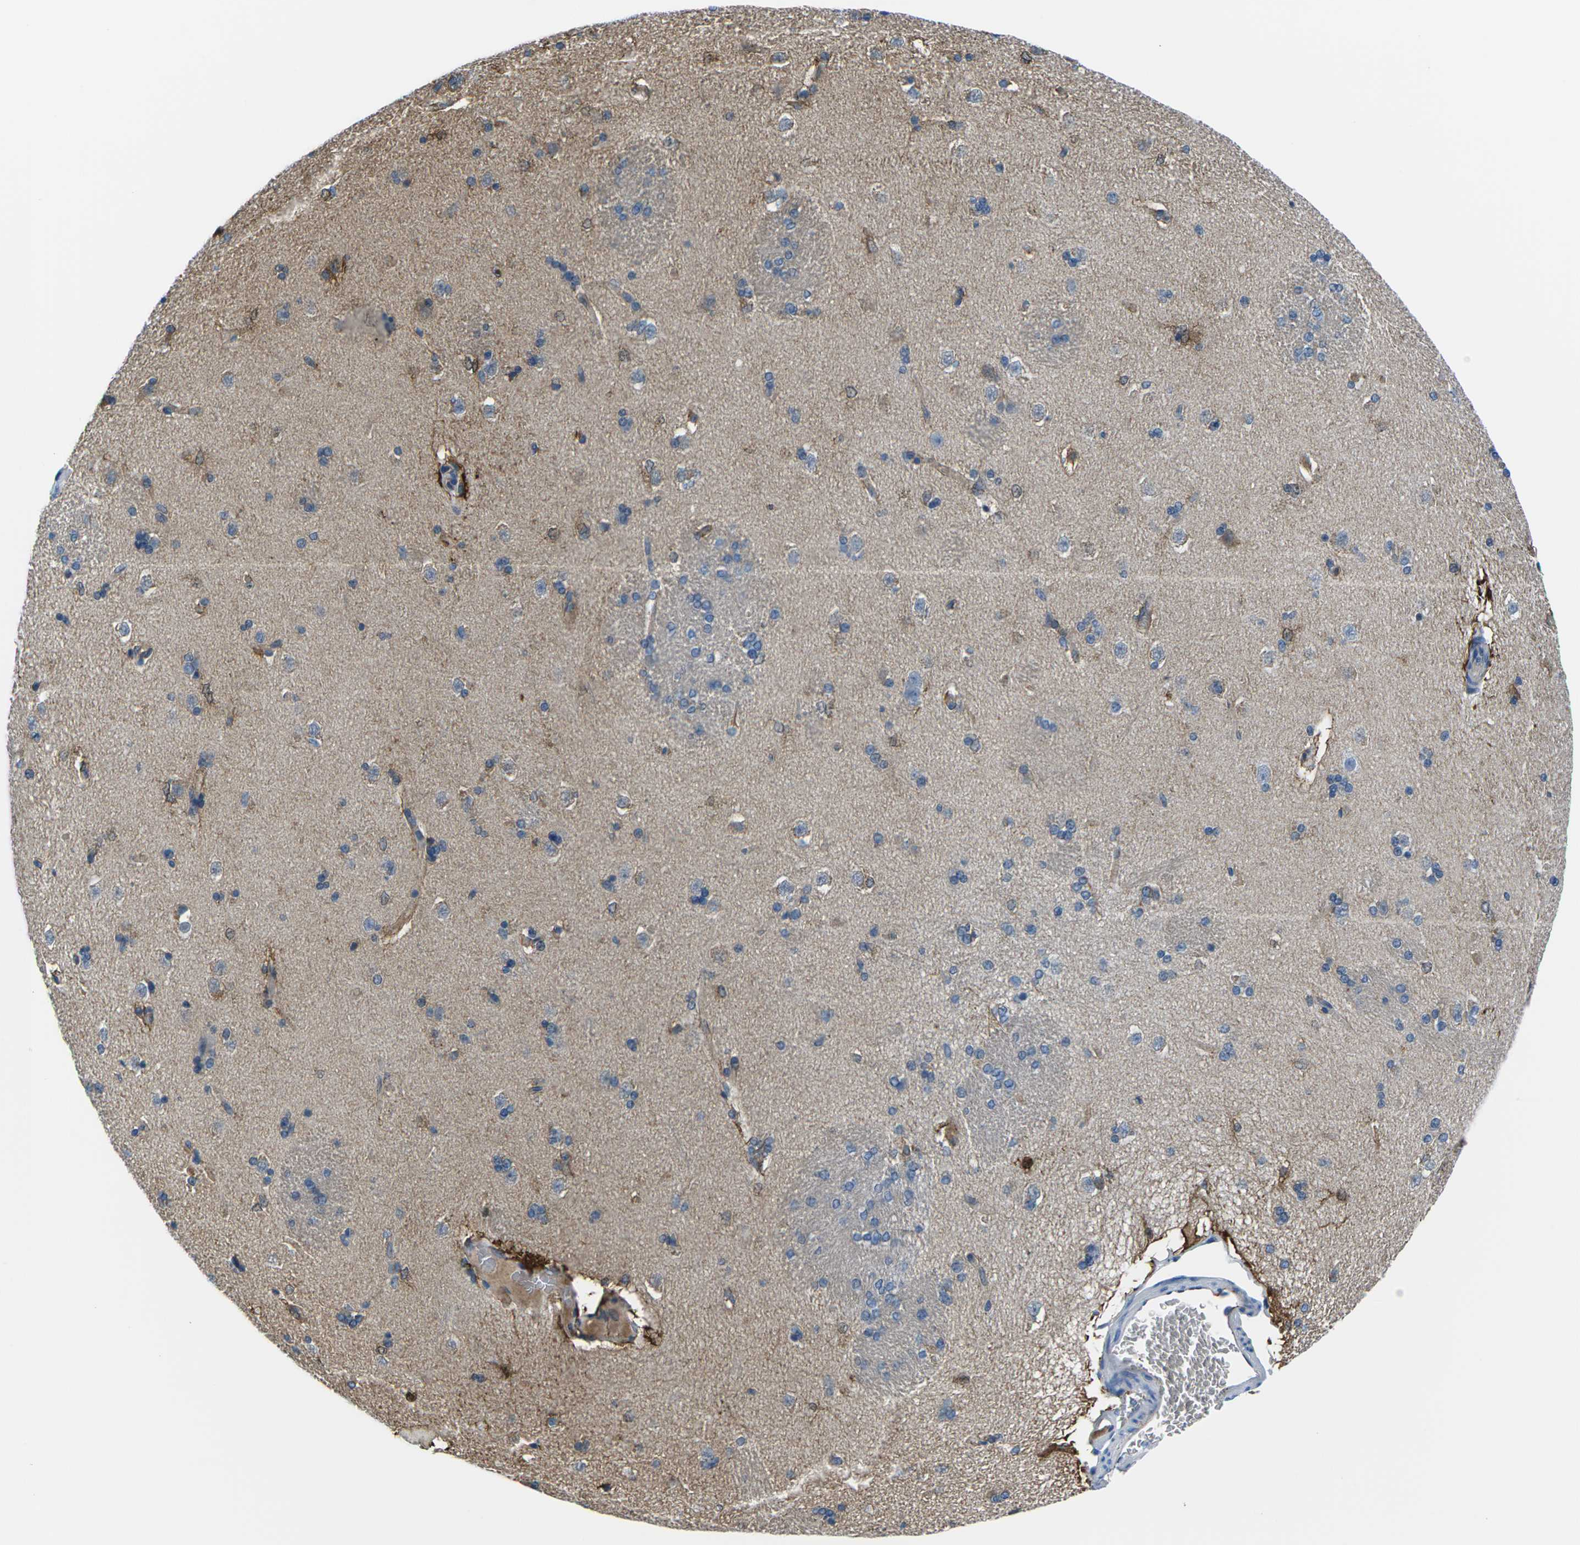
{"staining": {"intensity": "moderate", "quantity": "<25%", "location": "cytoplasmic/membranous"}, "tissue": "caudate", "cell_type": "Glial cells", "image_type": "normal", "snomed": [{"axis": "morphology", "description": "Normal tissue, NOS"}, {"axis": "topography", "description": "Lateral ventricle wall"}], "caption": "Immunohistochemical staining of normal caudate demonstrates <25% levels of moderate cytoplasmic/membranous protein expression in approximately <25% of glial cells. (DAB (3,3'-diaminobenzidine) IHC, brown staining for protein, blue staining for nuclei).", "gene": "SOCS4", "patient": {"sex": "female", "age": 19}}